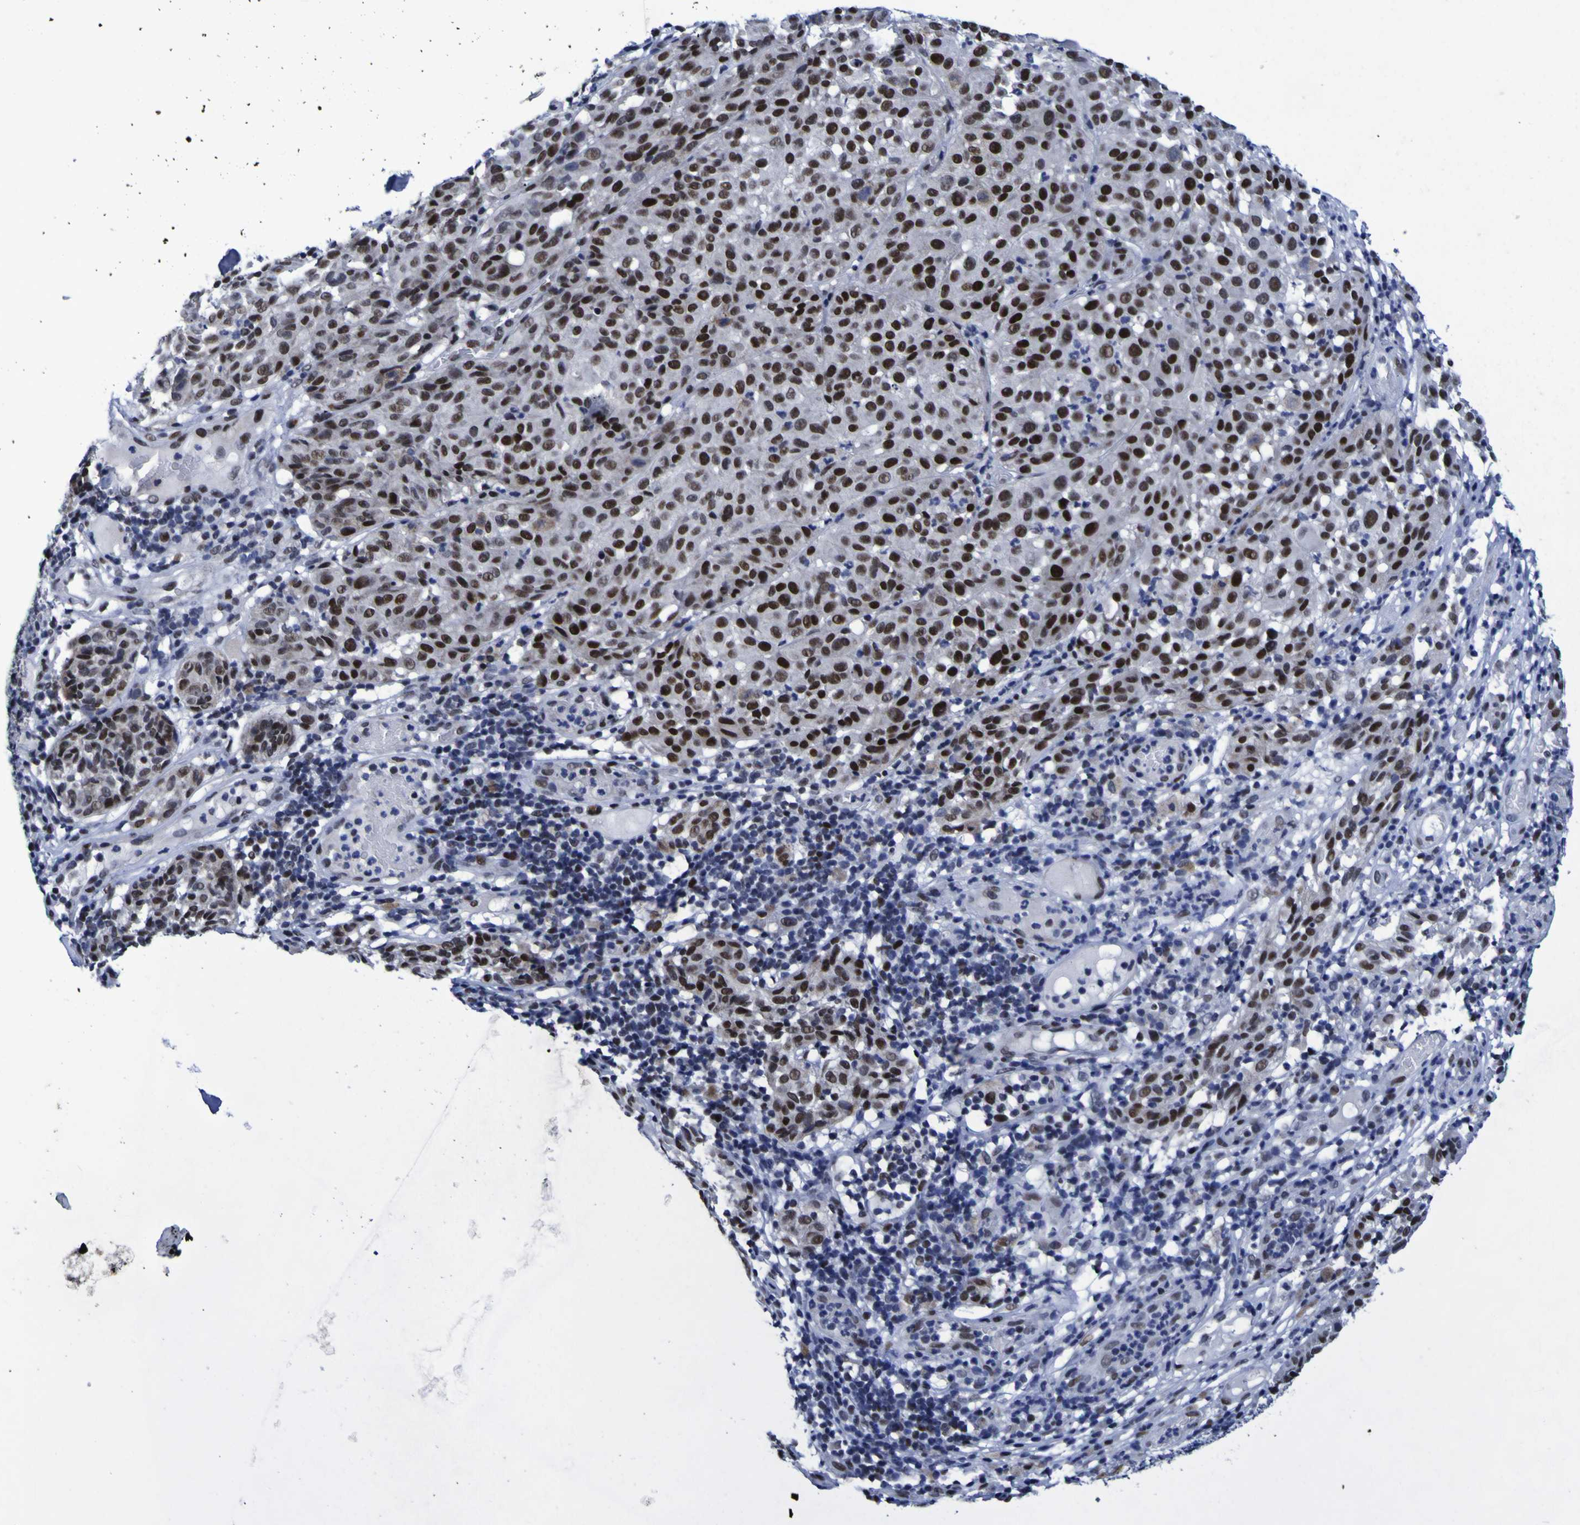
{"staining": {"intensity": "strong", "quantity": ">75%", "location": "nuclear"}, "tissue": "melanoma", "cell_type": "Tumor cells", "image_type": "cancer", "snomed": [{"axis": "morphology", "description": "Malignant melanoma, NOS"}, {"axis": "topography", "description": "Skin"}], "caption": "An IHC micrograph of neoplastic tissue is shown. Protein staining in brown labels strong nuclear positivity in malignant melanoma within tumor cells.", "gene": "MBD3", "patient": {"sex": "female", "age": 46}}